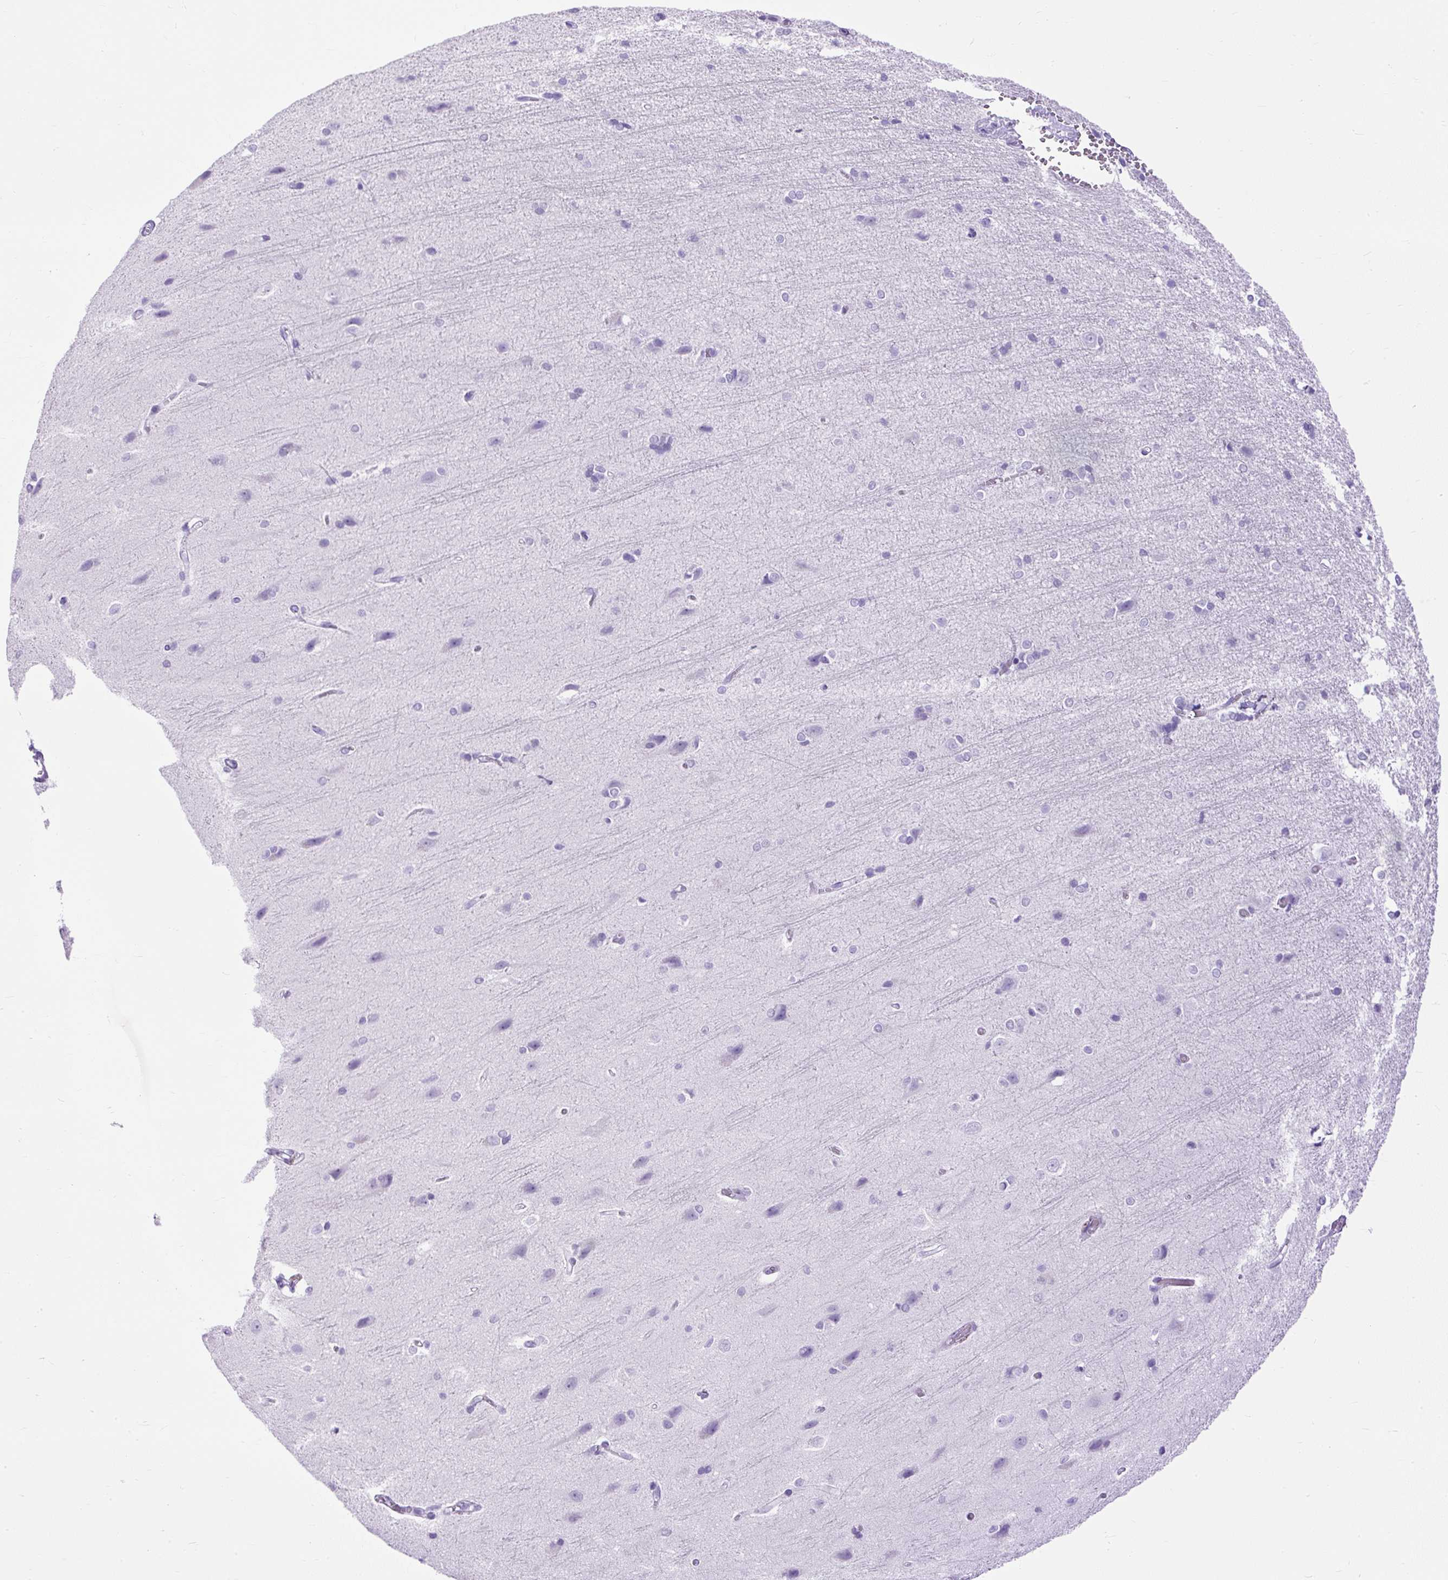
{"staining": {"intensity": "negative", "quantity": "none", "location": "none"}, "tissue": "cerebral cortex", "cell_type": "Endothelial cells", "image_type": "normal", "snomed": [{"axis": "morphology", "description": "Normal tissue, NOS"}, {"axis": "topography", "description": "Cerebral cortex"}], "caption": "Immunohistochemical staining of benign cerebral cortex reveals no significant staining in endothelial cells.", "gene": "UPP1", "patient": {"sex": "male", "age": 37}}